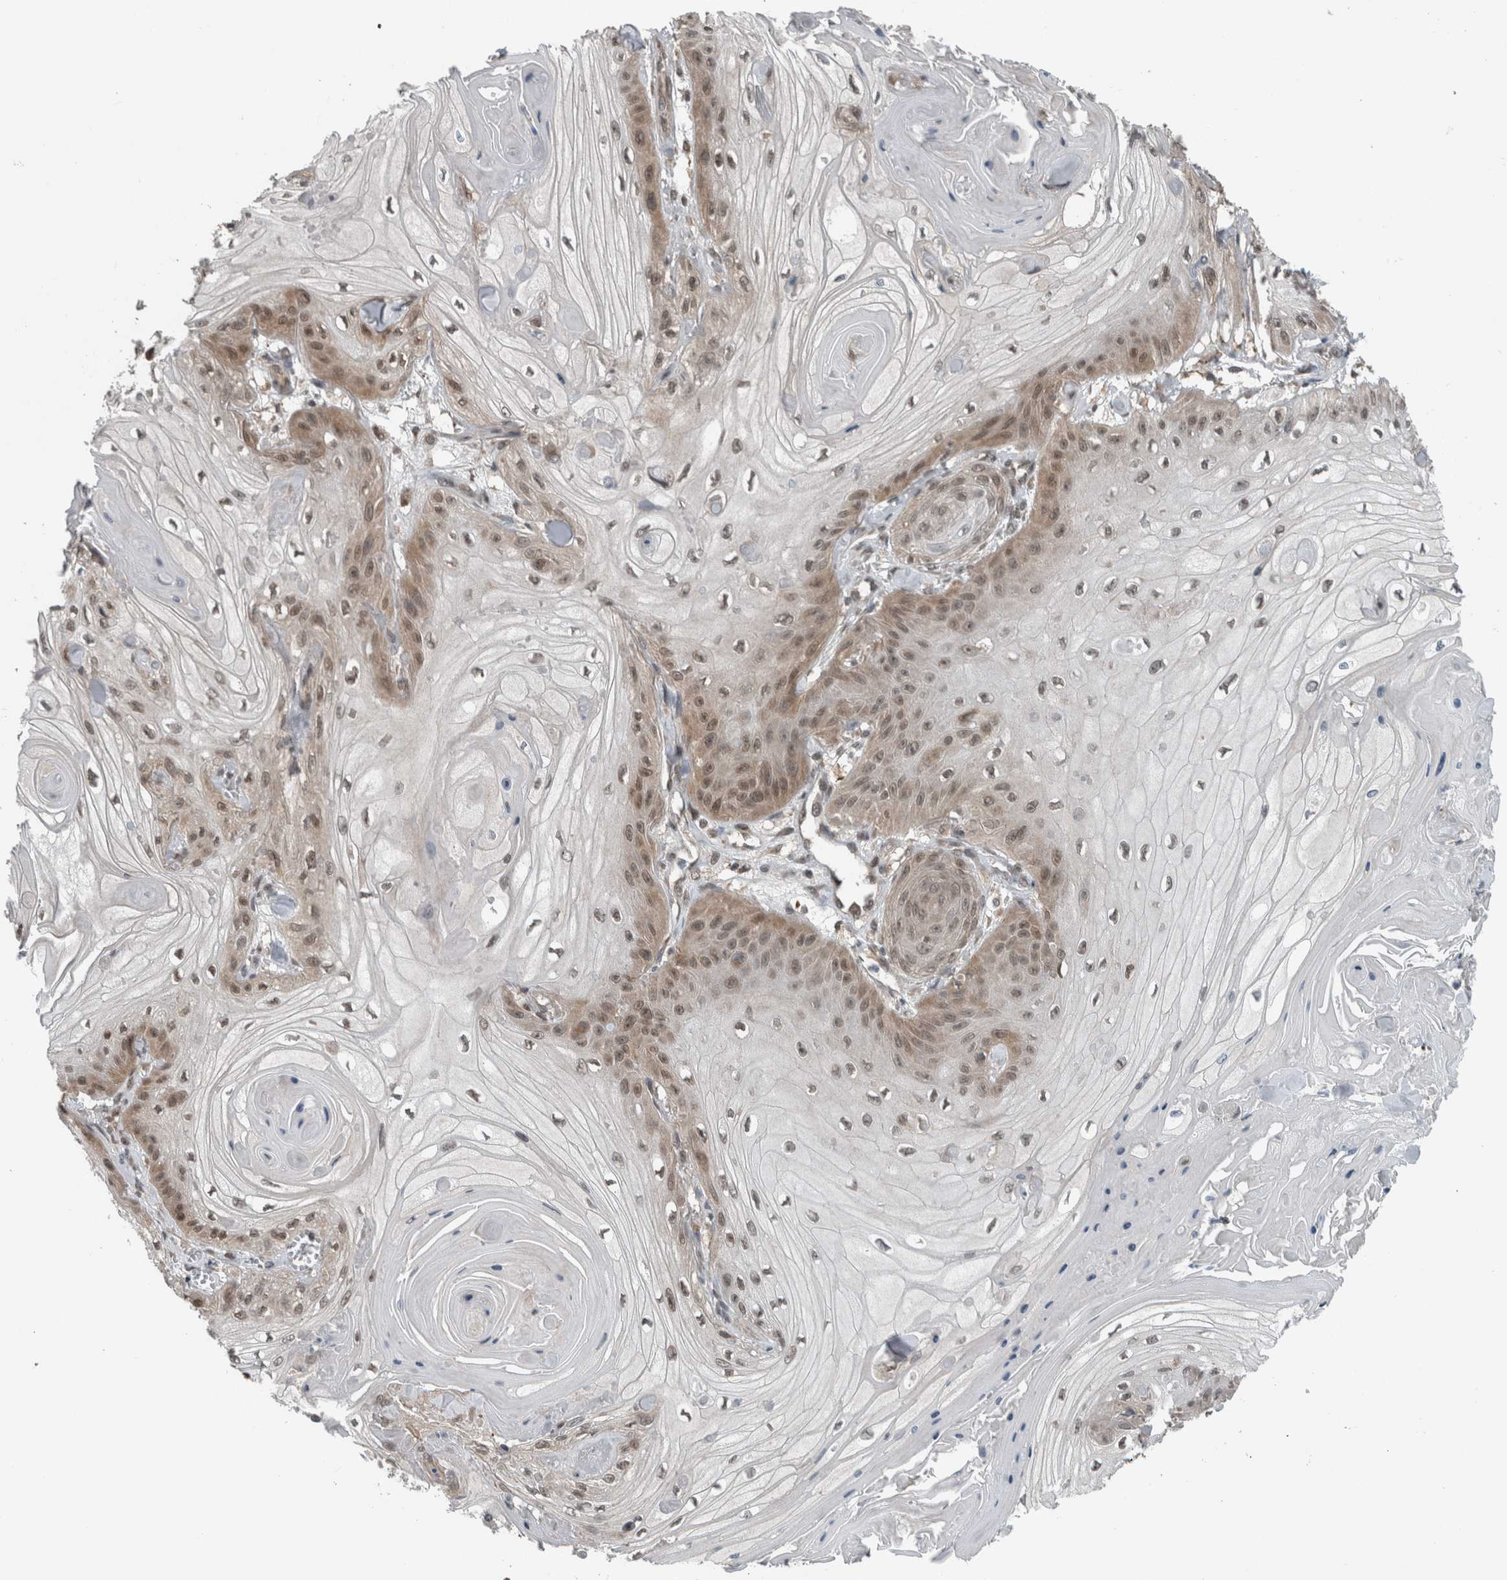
{"staining": {"intensity": "moderate", "quantity": "25%-75%", "location": "cytoplasmic/membranous,nuclear"}, "tissue": "skin cancer", "cell_type": "Tumor cells", "image_type": "cancer", "snomed": [{"axis": "morphology", "description": "Squamous cell carcinoma, NOS"}, {"axis": "topography", "description": "Skin"}], "caption": "IHC micrograph of human squamous cell carcinoma (skin) stained for a protein (brown), which reveals medium levels of moderate cytoplasmic/membranous and nuclear positivity in approximately 25%-75% of tumor cells.", "gene": "SPAG7", "patient": {"sex": "male", "age": 74}}